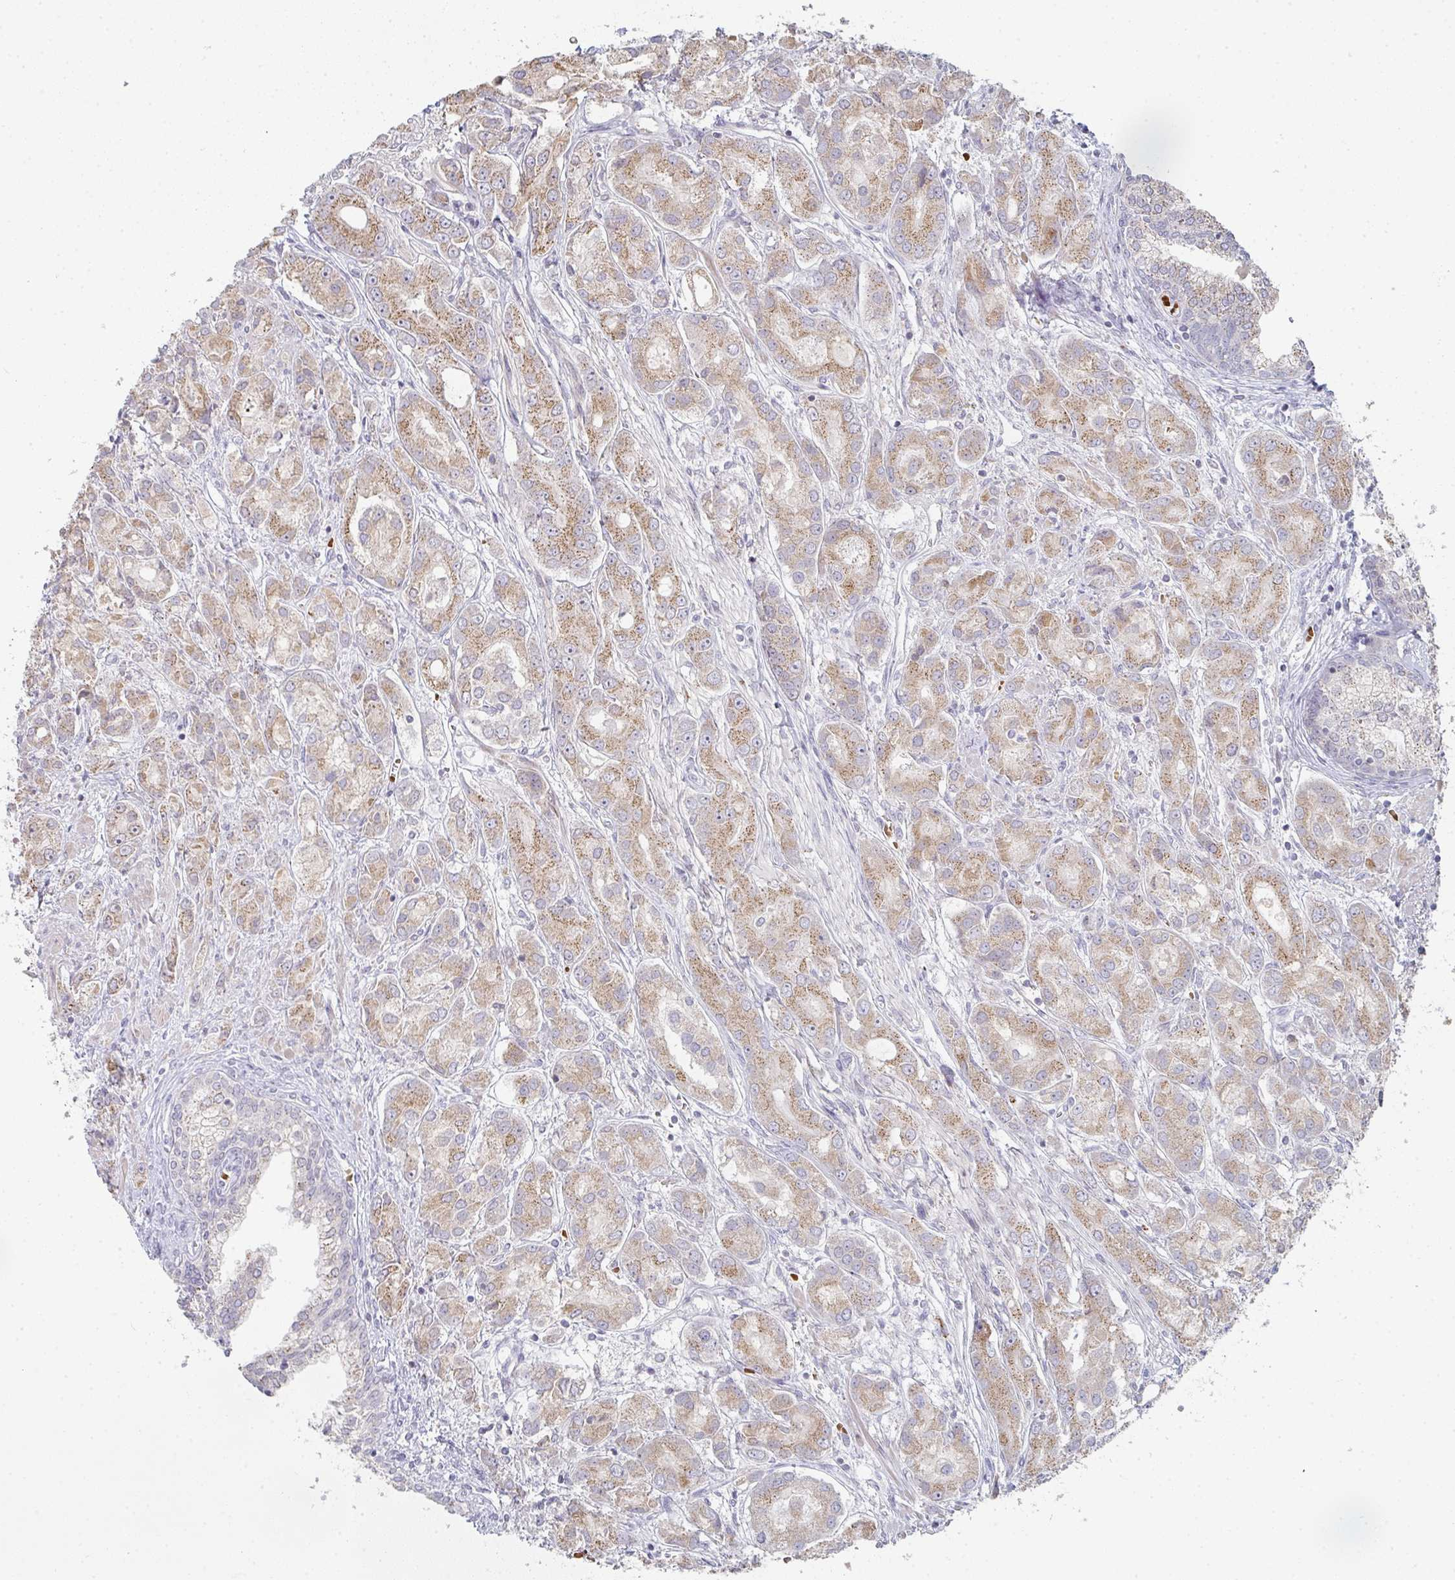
{"staining": {"intensity": "moderate", "quantity": ">75%", "location": "cytoplasmic/membranous"}, "tissue": "prostate cancer", "cell_type": "Tumor cells", "image_type": "cancer", "snomed": [{"axis": "morphology", "description": "Adenocarcinoma, High grade"}, {"axis": "topography", "description": "Prostate"}], "caption": "Prostate cancer tissue exhibits moderate cytoplasmic/membranous expression in about >75% of tumor cells (DAB (3,3'-diaminobenzidine) IHC with brightfield microscopy, high magnification).", "gene": "ZNF526", "patient": {"sex": "male", "age": 67}}